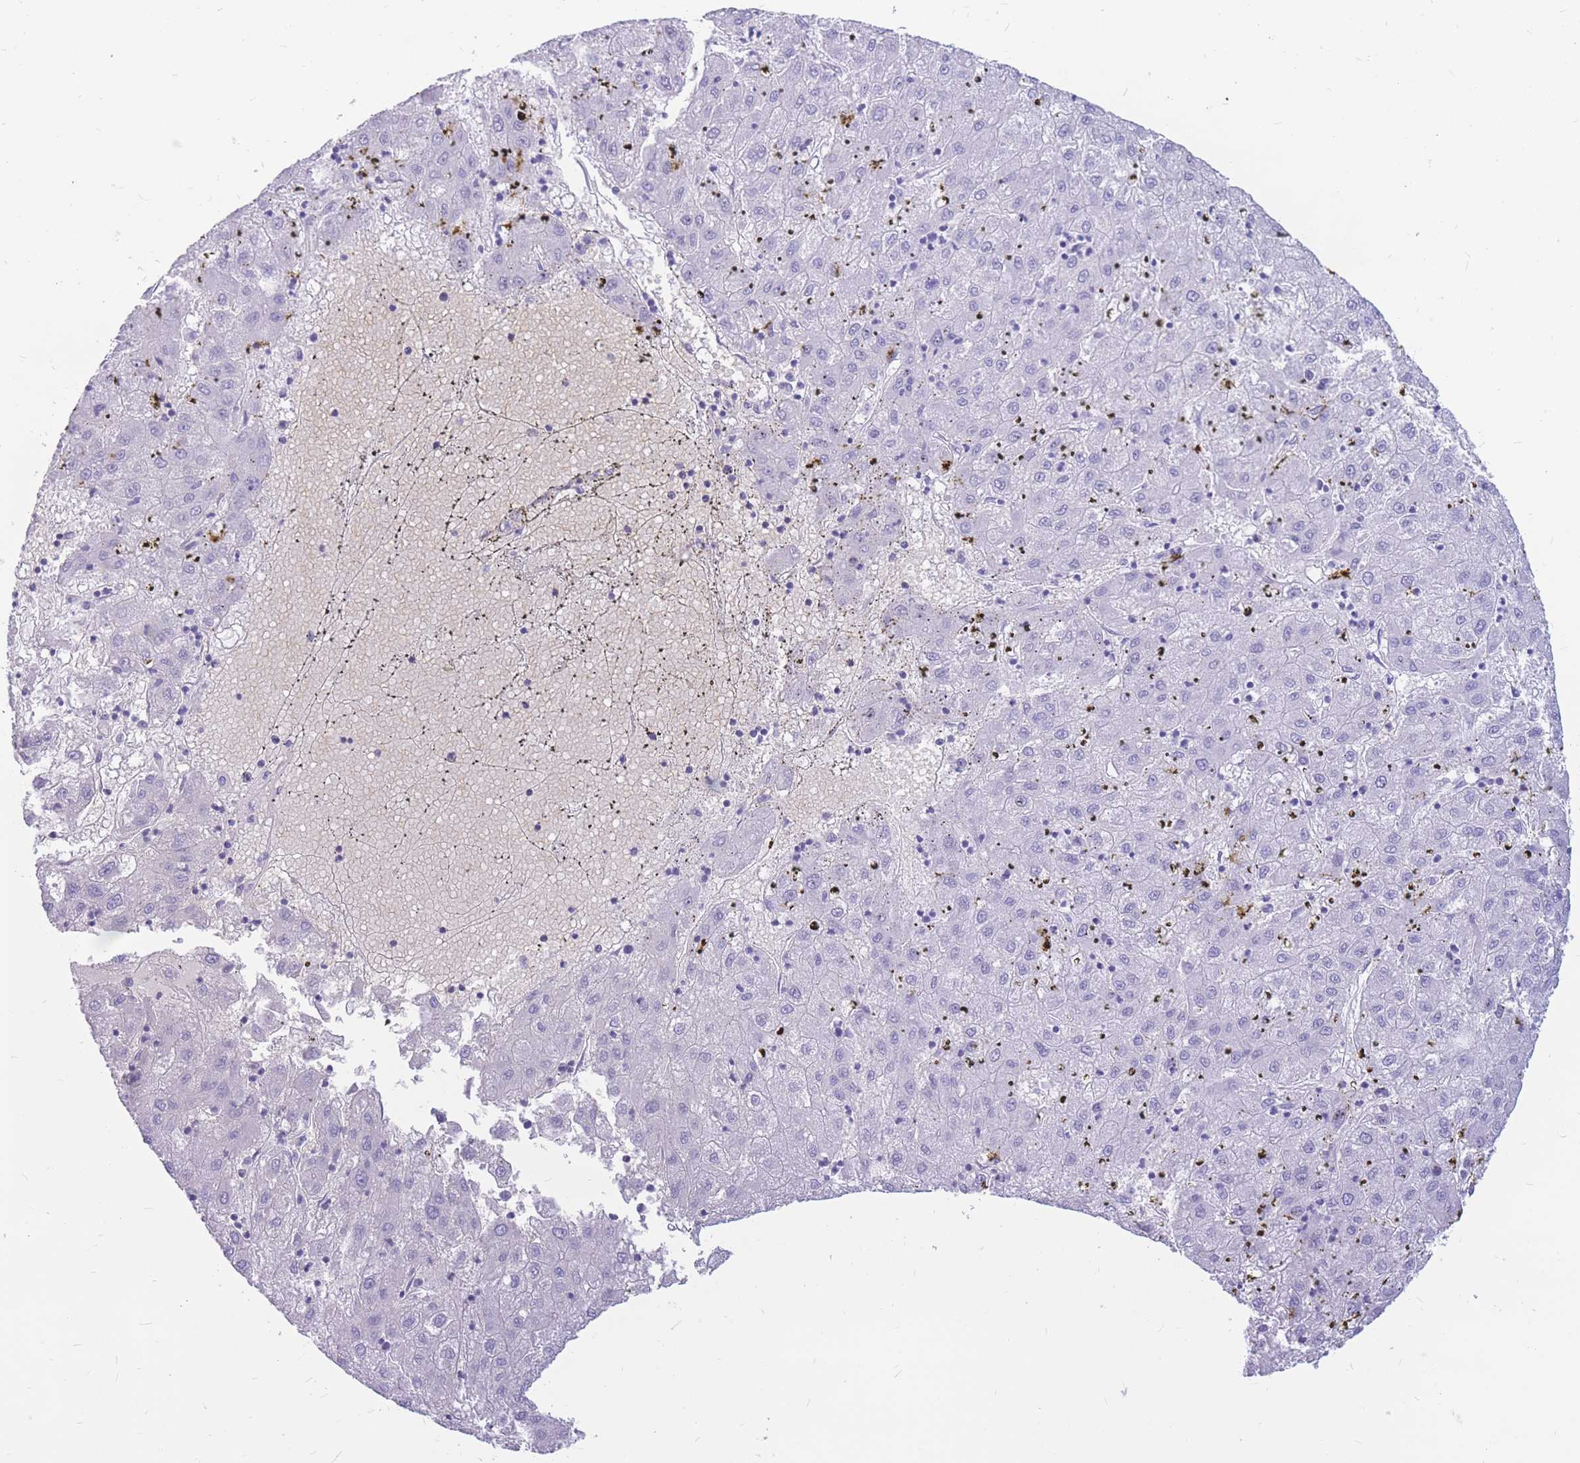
{"staining": {"intensity": "negative", "quantity": "none", "location": "none"}, "tissue": "liver cancer", "cell_type": "Tumor cells", "image_type": "cancer", "snomed": [{"axis": "morphology", "description": "Carcinoma, Hepatocellular, NOS"}, {"axis": "topography", "description": "Liver"}], "caption": "Immunohistochemistry of liver cancer displays no staining in tumor cells. (Immunohistochemistry, brightfield microscopy, high magnification).", "gene": "ADD2", "patient": {"sex": "male", "age": 72}}